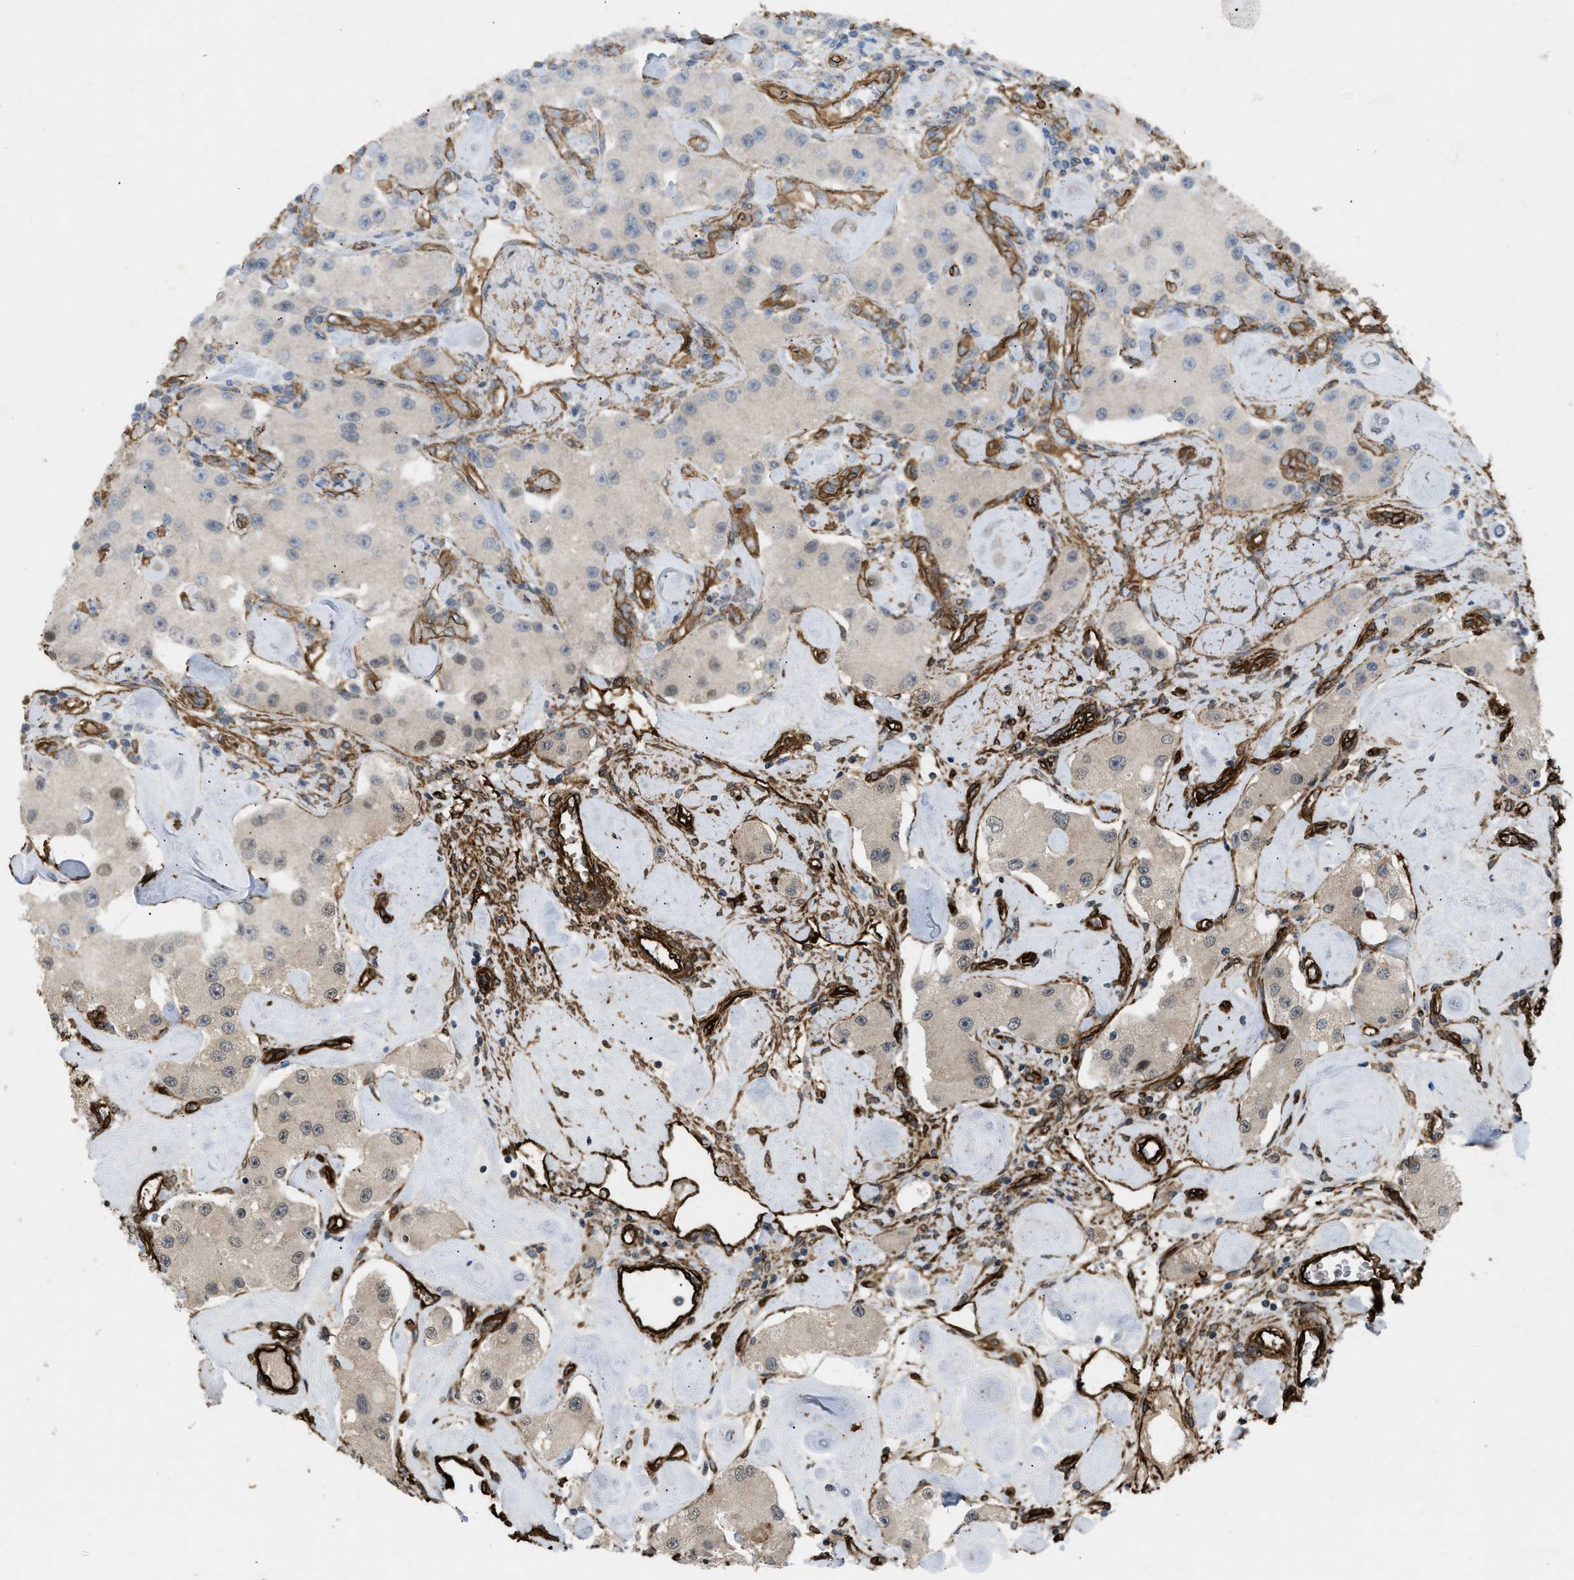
{"staining": {"intensity": "weak", "quantity": "<25%", "location": "cytoplasmic/membranous"}, "tissue": "carcinoid", "cell_type": "Tumor cells", "image_type": "cancer", "snomed": [{"axis": "morphology", "description": "Carcinoid, malignant, NOS"}, {"axis": "topography", "description": "Pancreas"}], "caption": "This micrograph is of carcinoid stained with immunohistochemistry to label a protein in brown with the nuclei are counter-stained blue. There is no positivity in tumor cells.", "gene": "NMB", "patient": {"sex": "male", "age": 41}}